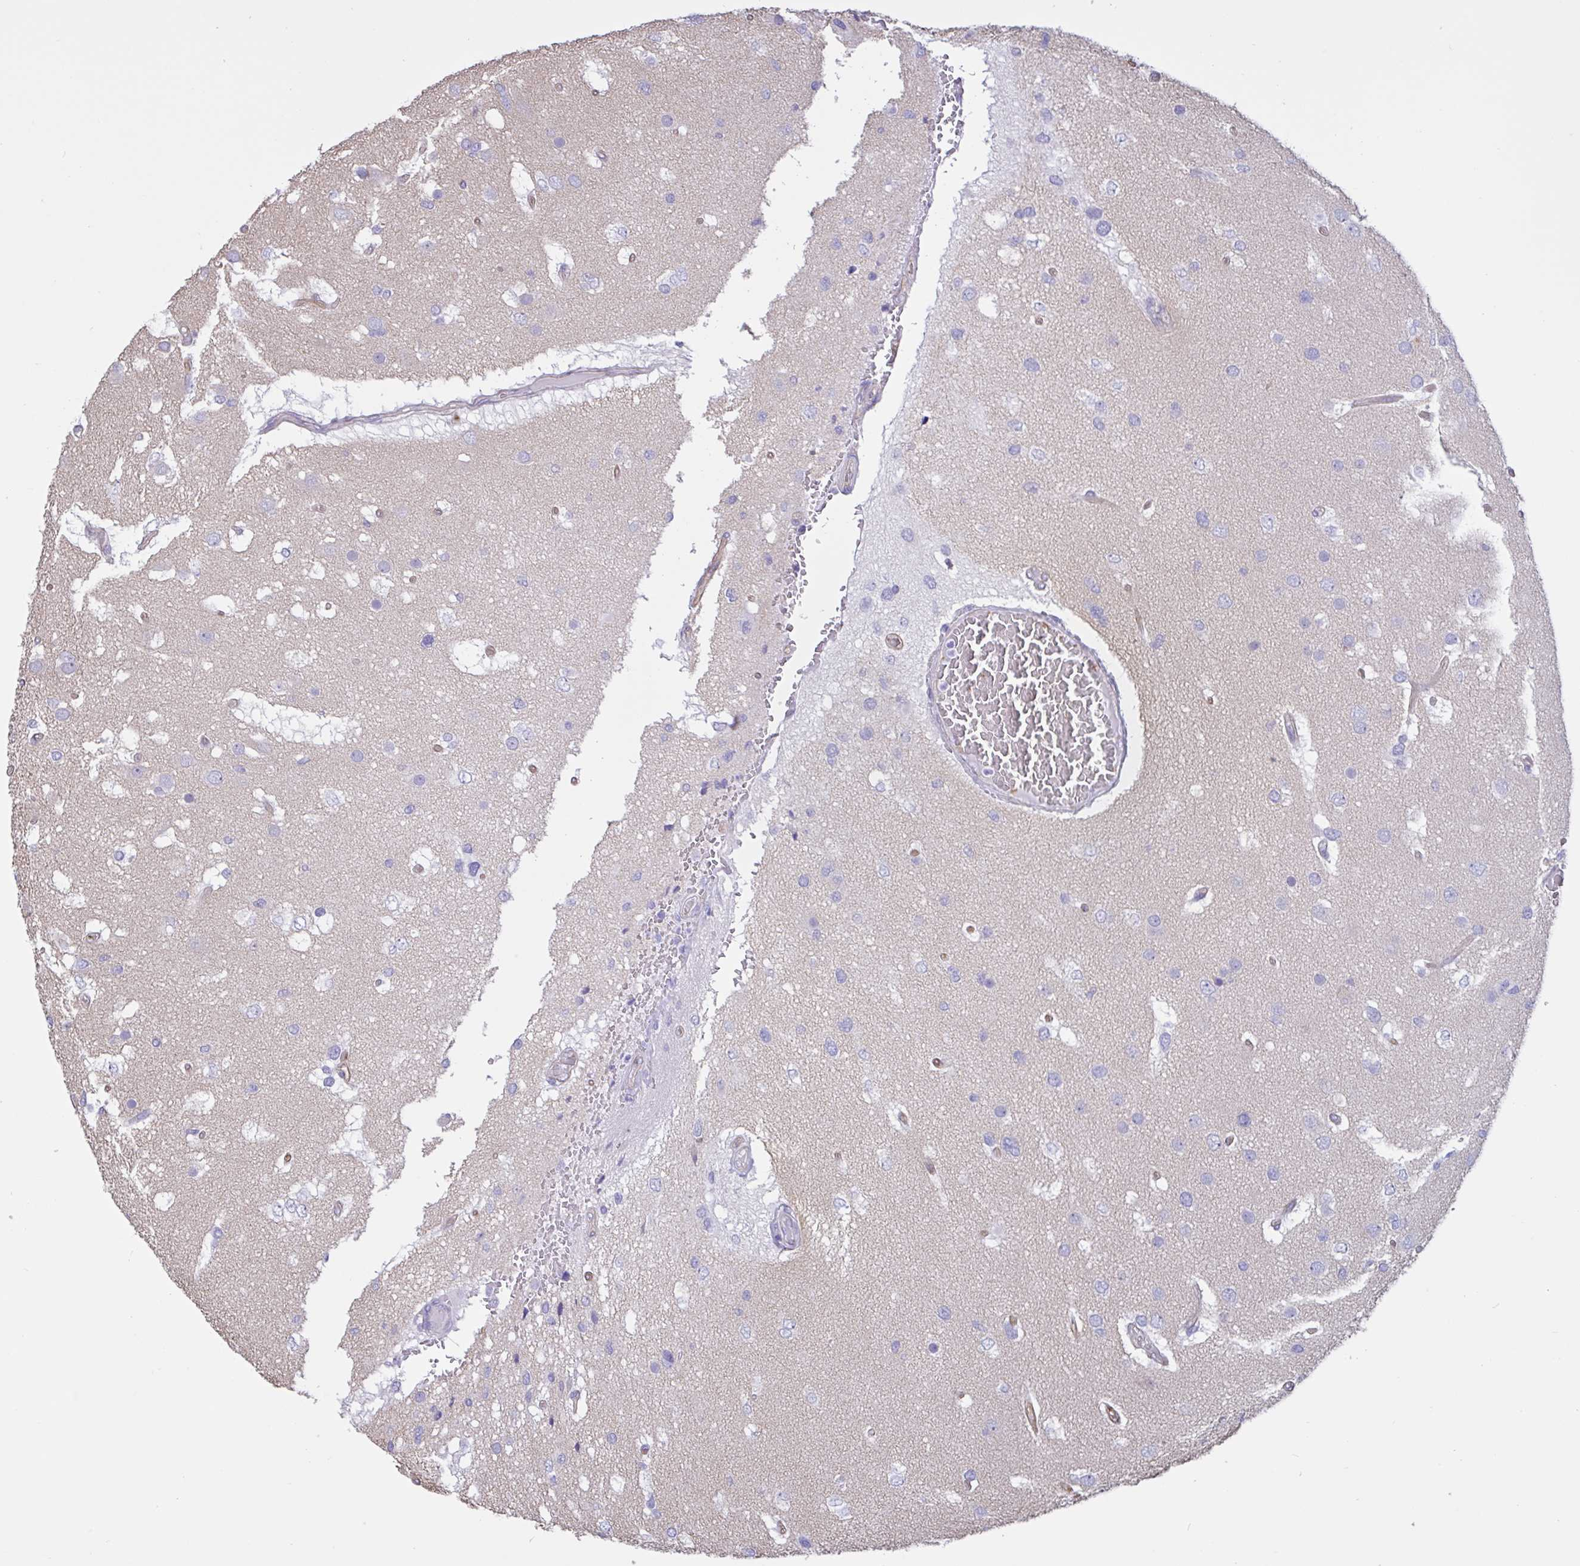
{"staining": {"intensity": "negative", "quantity": "none", "location": "none"}, "tissue": "glioma", "cell_type": "Tumor cells", "image_type": "cancer", "snomed": [{"axis": "morphology", "description": "Glioma, malignant, High grade"}, {"axis": "topography", "description": "Brain"}], "caption": "There is no significant expression in tumor cells of high-grade glioma (malignant).", "gene": "RPL22L1", "patient": {"sex": "male", "age": 53}}